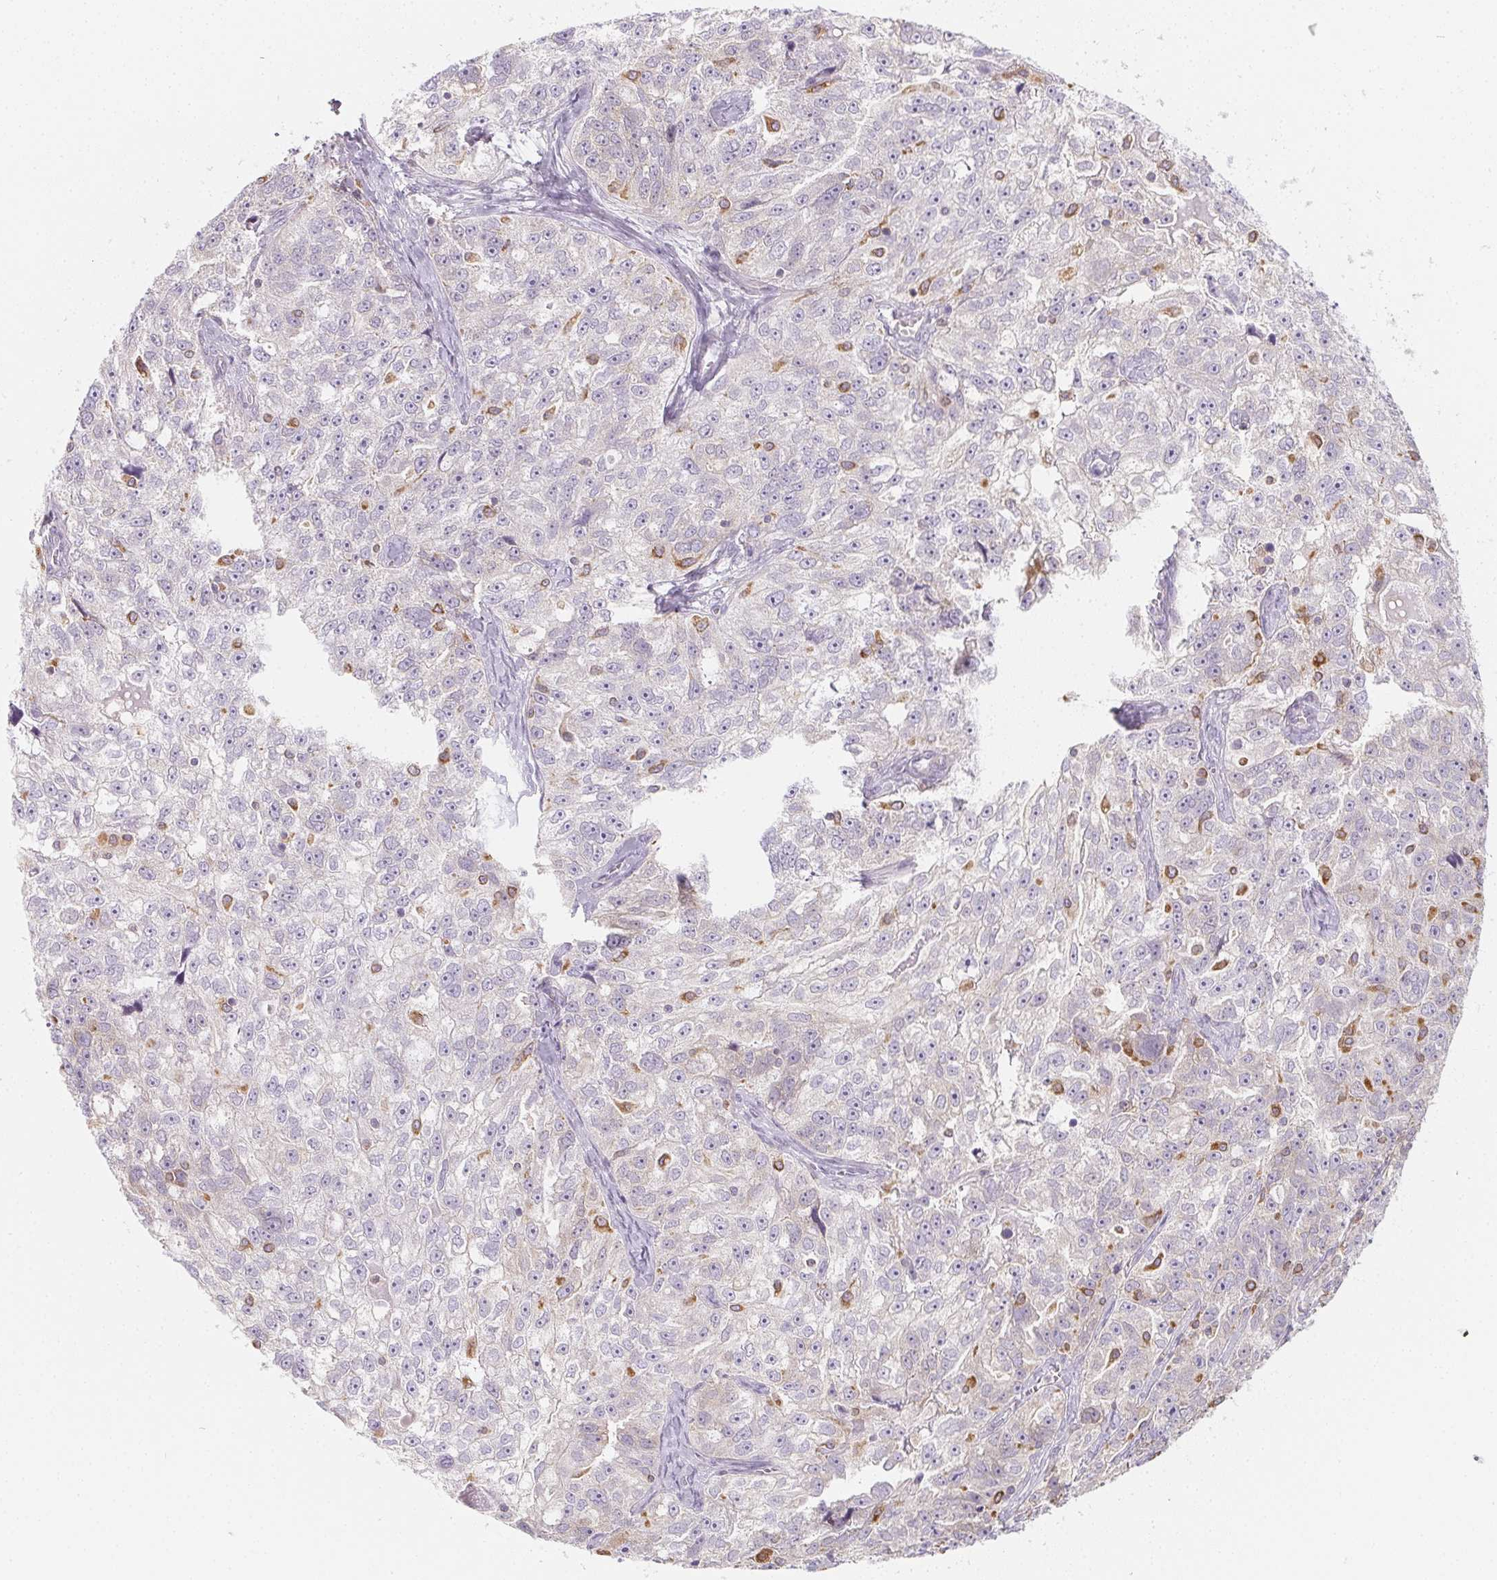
{"staining": {"intensity": "negative", "quantity": "none", "location": "none"}, "tissue": "ovarian cancer", "cell_type": "Tumor cells", "image_type": "cancer", "snomed": [{"axis": "morphology", "description": "Cystadenocarcinoma, serous, NOS"}, {"axis": "topography", "description": "Ovary"}], "caption": "The histopathology image displays no staining of tumor cells in ovarian cancer.", "gene": "SOAT1", "patient": {"sex": "female", "age": 51}}